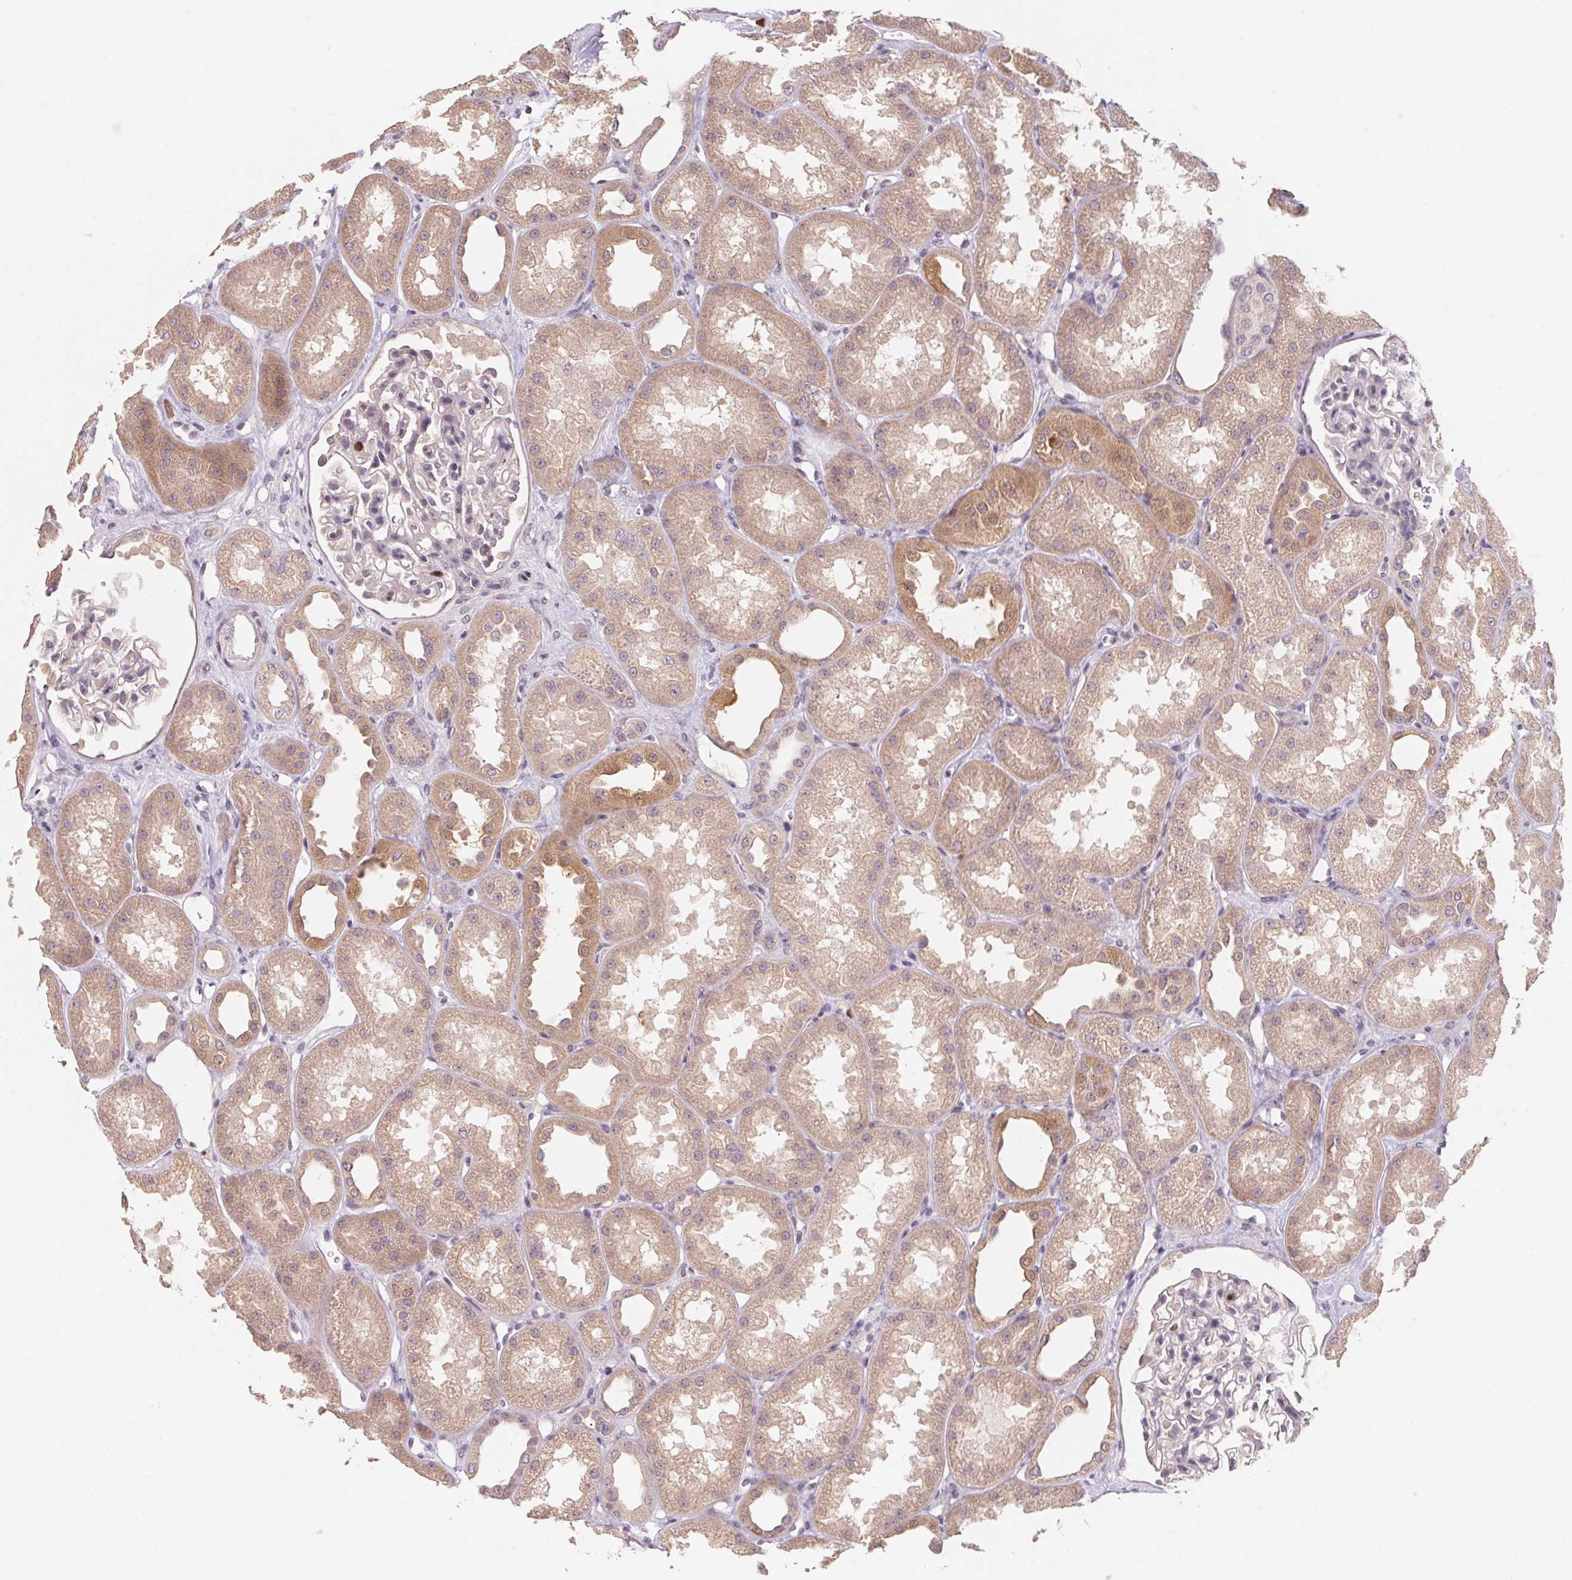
{"staining": {"intensity": "negative", "quantity": "none", "location": "none"}, "tissue": "kidney", "cell_type": "Cells in glomeruli", "image_type": "normal", "snomed": [{"axis": "morphology", "description": "Normal tissue, NOS"}, {"axis": "topography", "description": "Kidney"}], "caption": "Immunohistochemical staining of normal human kidney reveals no significant positivity in cells in glomeruli.", "gene": "KIFC1", "patient": {"sex": "male", "age": 61}}